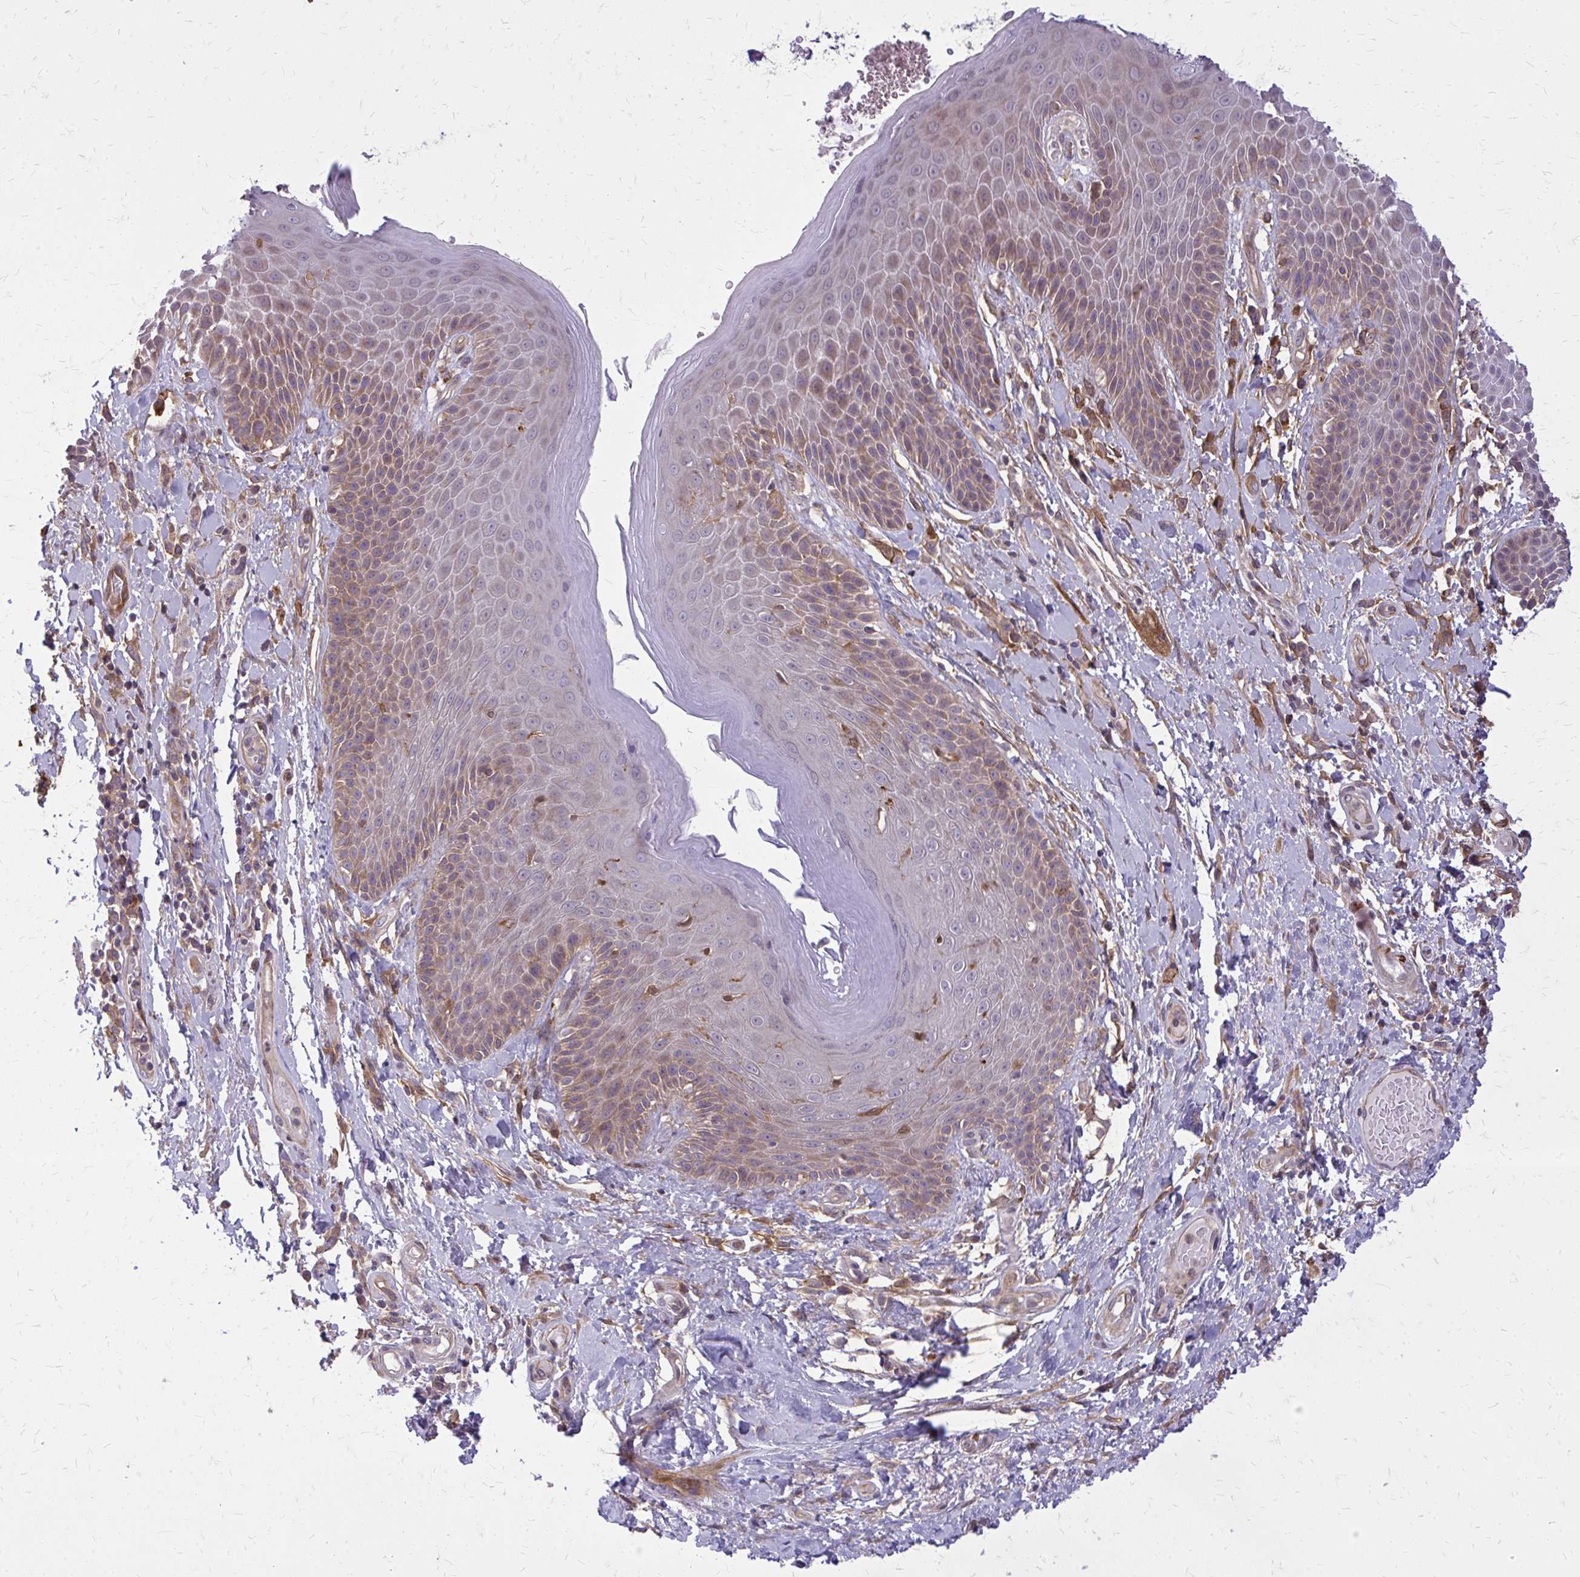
{"staining": {"intensity": "moderate", "quantity": "25%-75%", "location": "cytoplasmic/membranous"}, "tissue": "skin", "cell_type": "Epidermal cells", "image_type": "normal", "snomed": [{"axis": "morphology", "description": "Normal tissue, NOS"}, {"axis": "topography", "description": "Anal"}, {"axis": "topography", "description": "Peripheral nerve tissue"}], "caption": "Immunohistochemical staining of normal human skin shows moderate cytoplasmic/membranous protein positivity in about 25%-75% of epidermal cells. Immunohistochemistry (ihc) stains the protein in brown and the nuclei are stained blue.", "gene": "OXNAD1", "patient": {"sex": "male", "age": 51}}